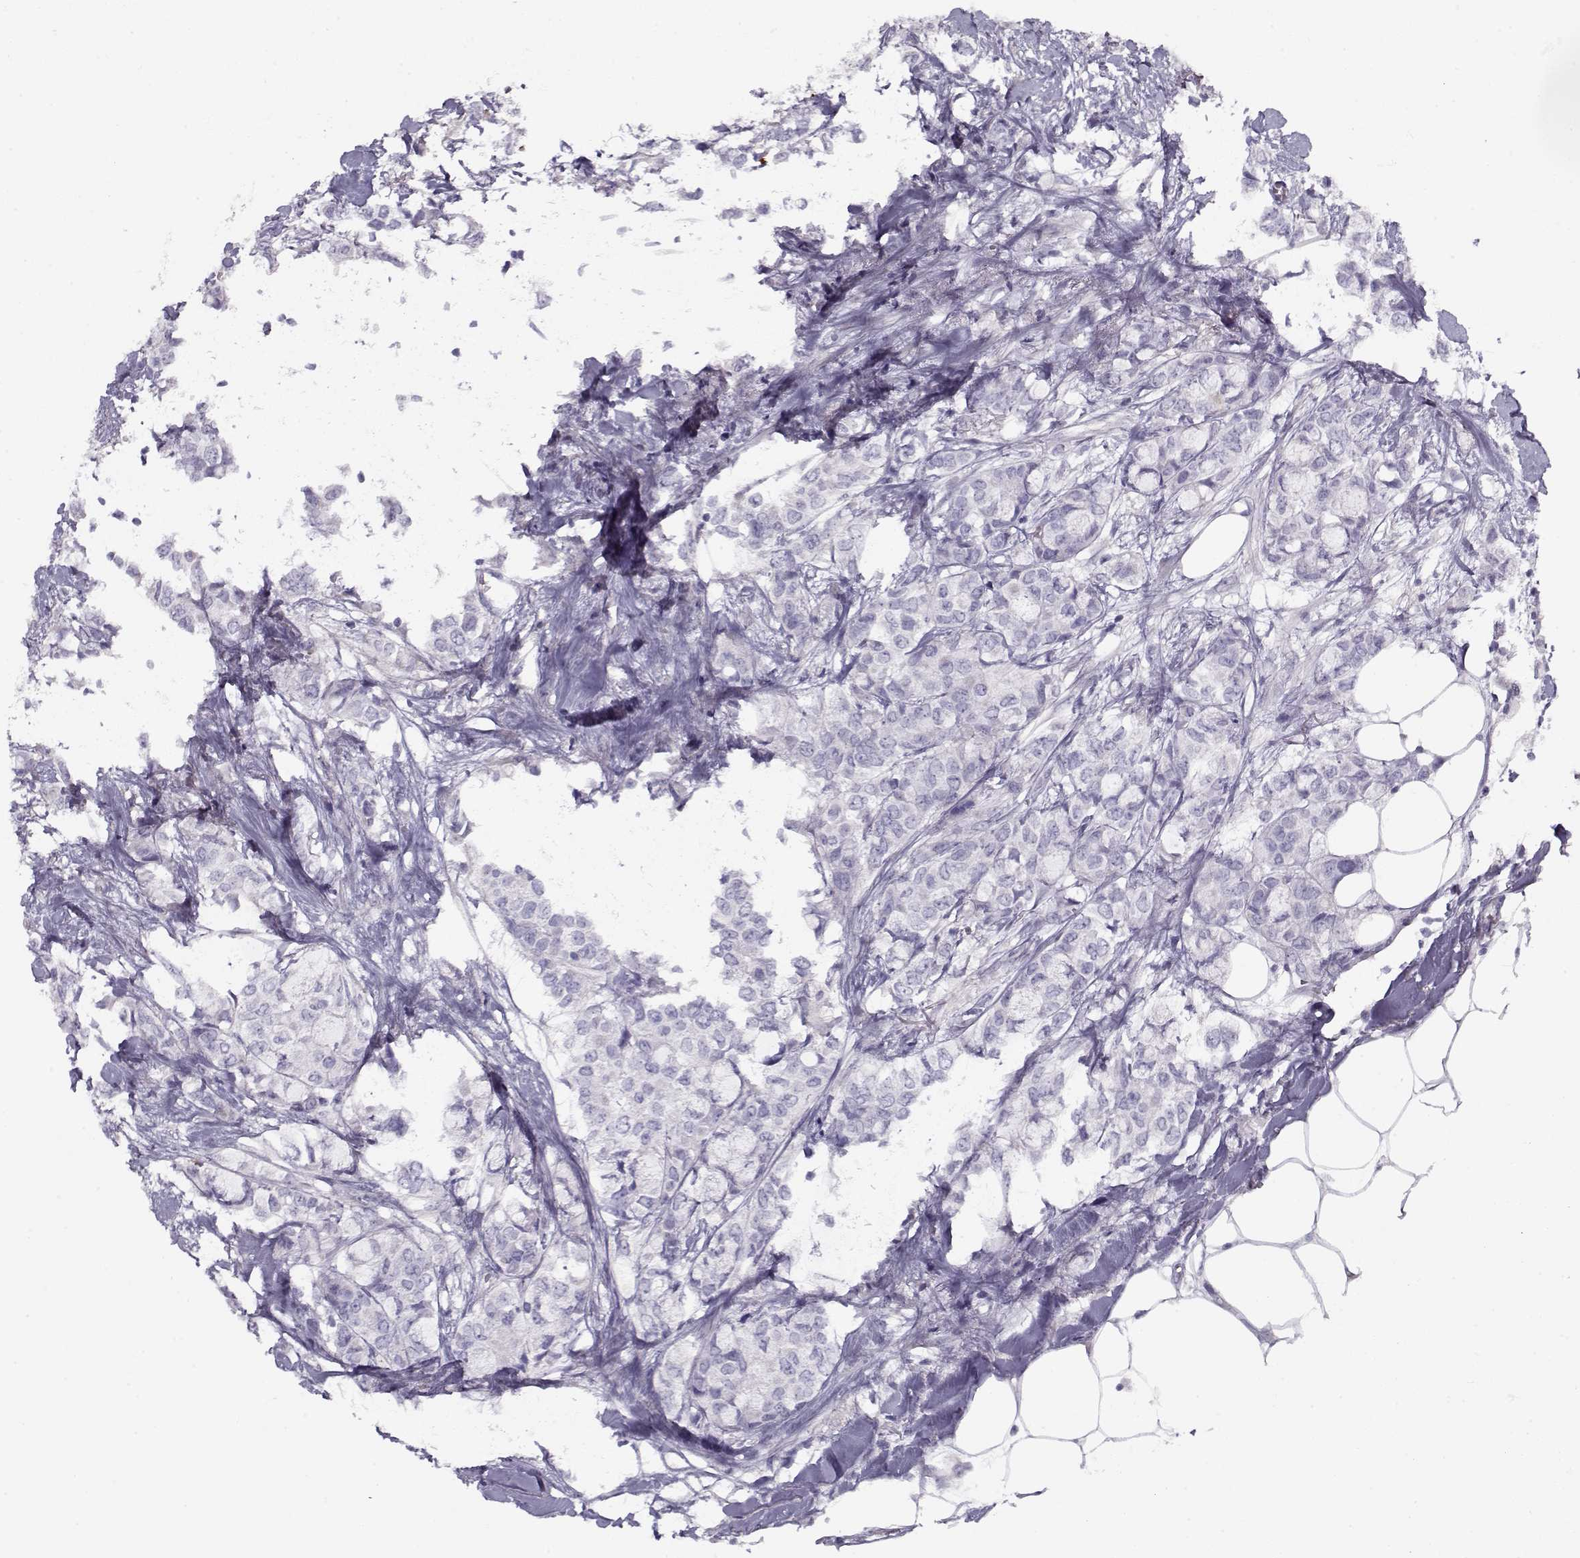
{"staining": {"intensity": "negative", "quantity": "none", "location": "none"}, "tissue": "breast cancer", "cell_type": "Tumor cells", "image_type": "cancer", "snomed": [{"axis": "morphology", "description": "Duct carcinoma"}, {"axis": "topography", "description": "Breast"}], "caption": "This is a histopathology image of immunohistochemistry (IHC) staining of breast cancer, which shows no positivity in tumor cells.", "gene": "PP2D1", "patient": {"sex": "female", "age": 85}}